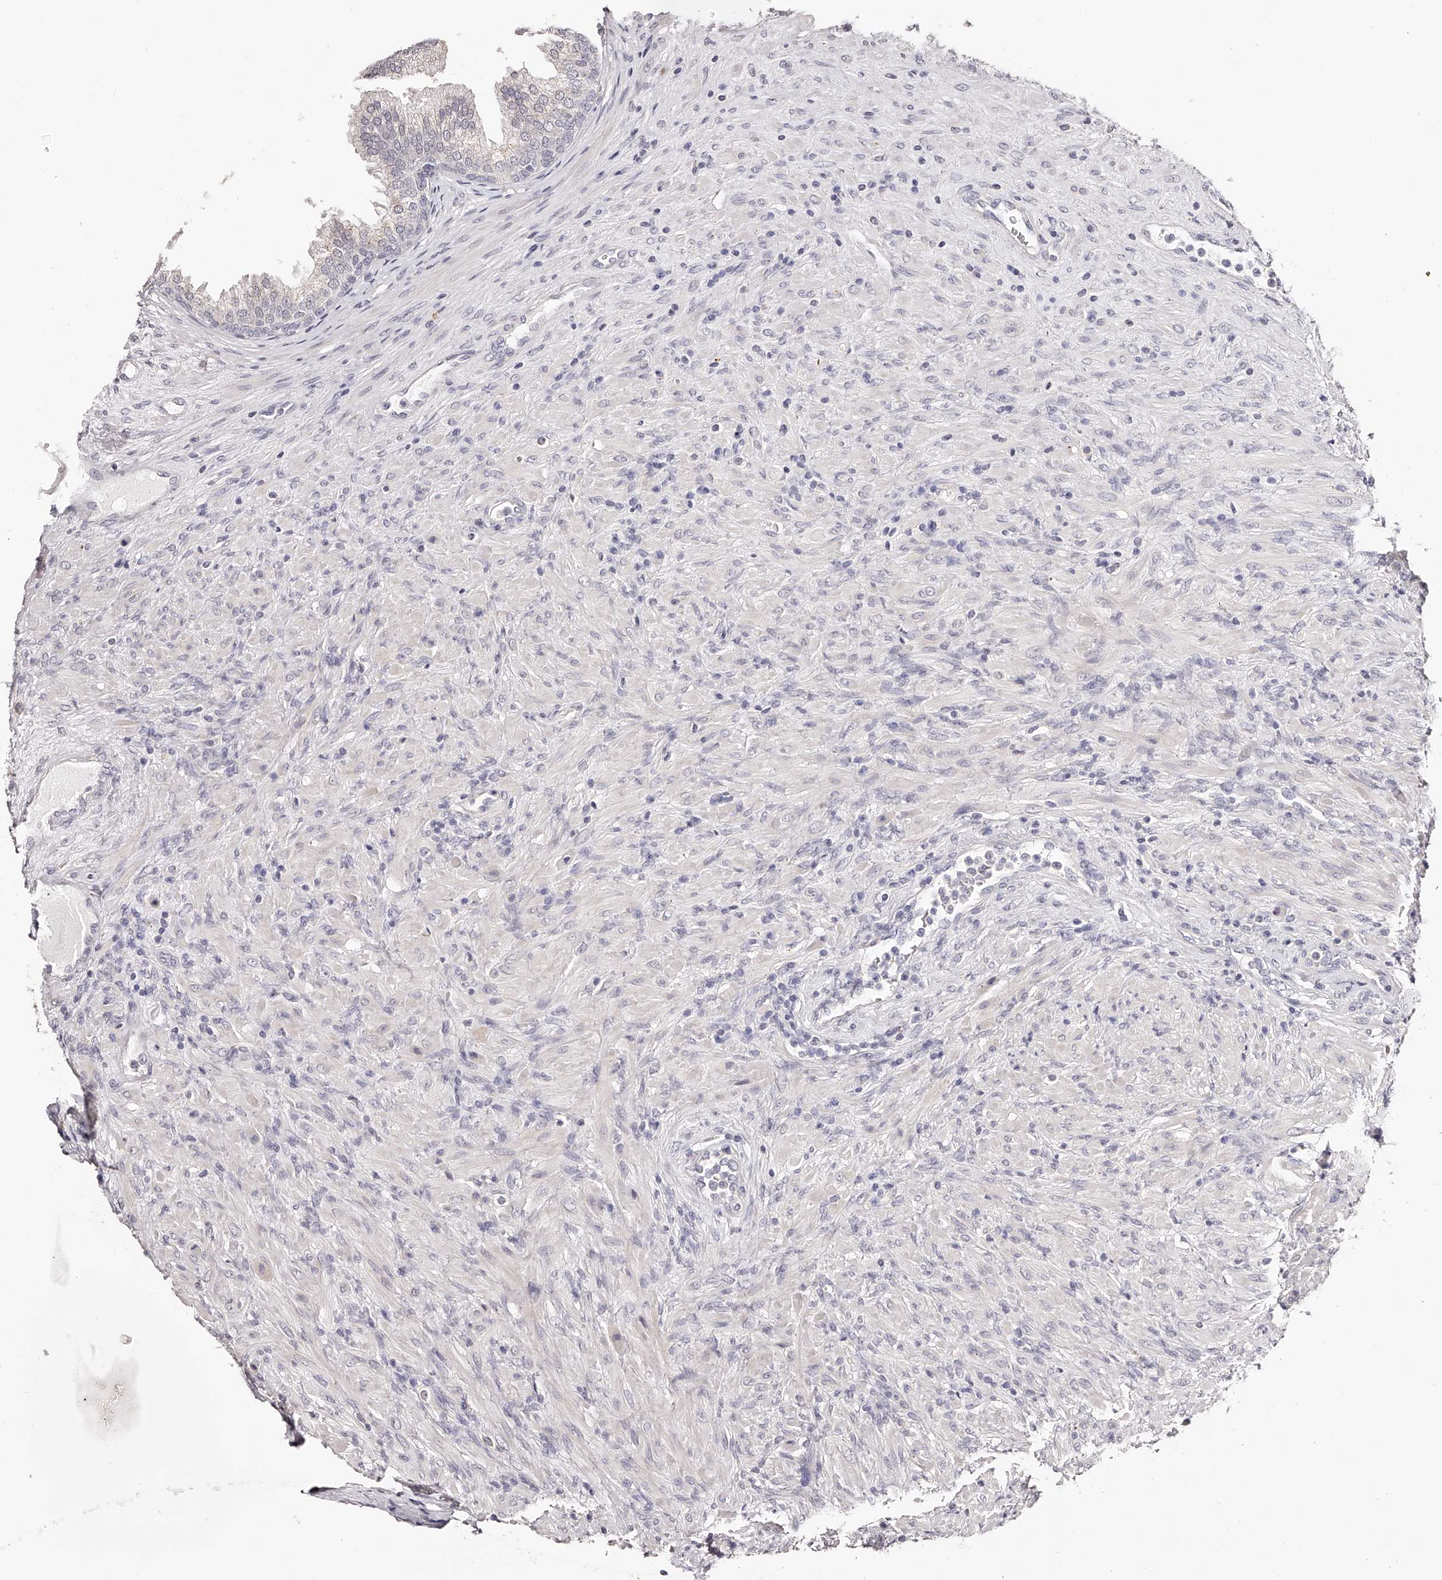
{"staining": {"intensity": "negative", "quantity": "none", "location": "none"}, "tissue": "prostate", "cell_type": "Glandular cells", "image_type": "normal", "snomed": [{"axis": "morphology", "description": "Normal tissue, NOS"}, {"axis": "topography", "description": "Prostate"}], "caption": "Immunohistochemical staining of benign human prostate reveals no significant expression in glandular cells. Brightfield microscopy of immunohistochemistry stained with DAB (brown) and hematoxylin (blue), captured at high magnification.", "gene": "SLC35D3", "patient": {"sex": "male", "age": 76}}